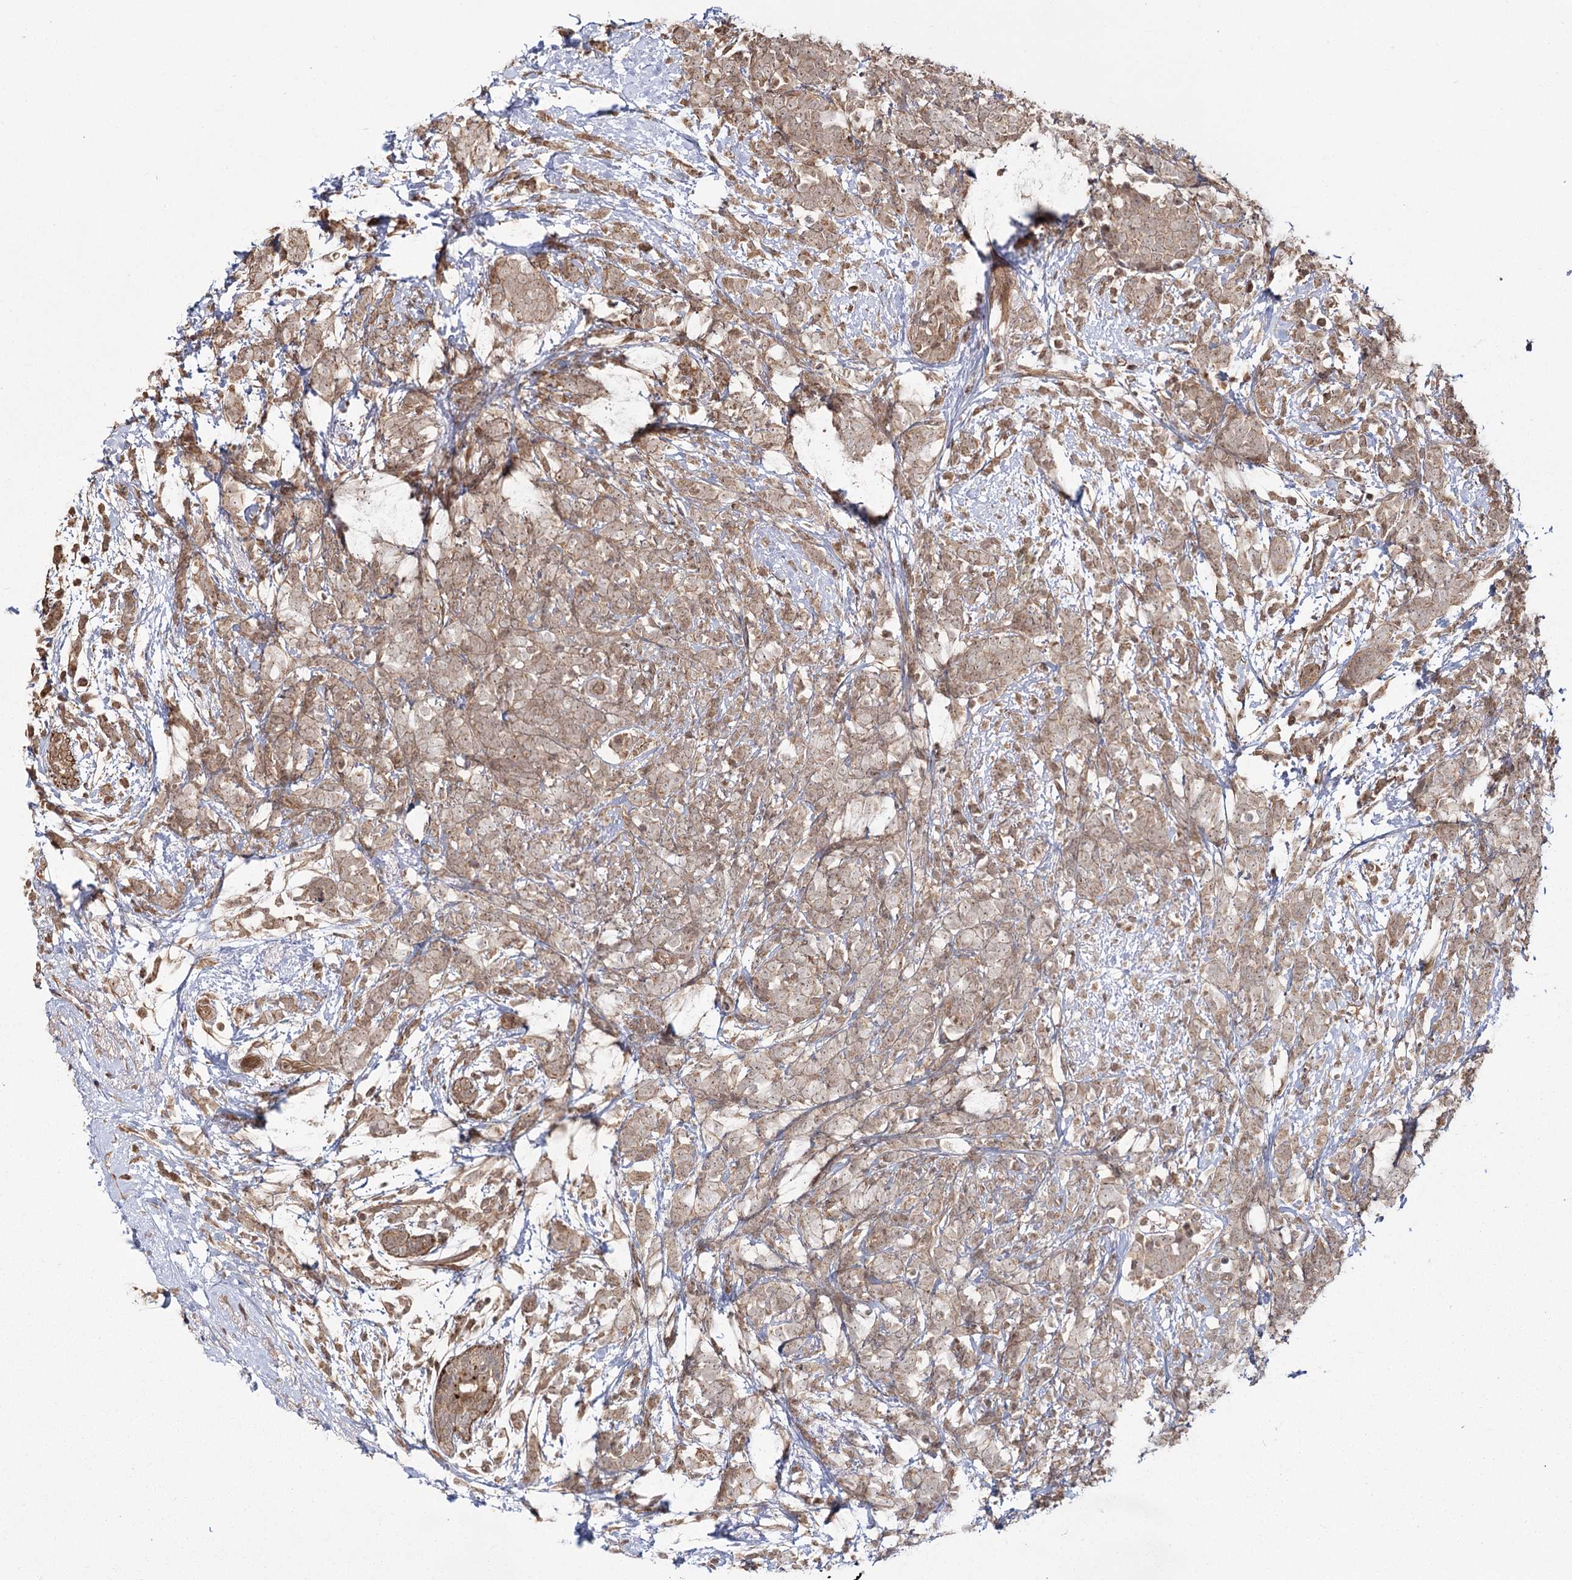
{"staining": {"intensity": "moderate", "quantity": ">75%", "location": "cytoplasmic/membranous,nuclear"}, "tissue": "breast cancer", "cell_type": "Tumor cells", "image_type": "cancer", "snomed": [{"axis": "morphology", "description": "Lobular carcinoma"}, {"axis": "topography", "description": "Breast"}], "caption": "IHC histopathology image of neoplastic tissue: human breast cancer stained using IHC displays medium levels of moderate protein expression localized specifically in the cytoplasmic/membranous and nuclear of tumor cells, appearing as a cytoplasmic/membranous and nuclear brown color.", "gene": "R3HDM2", "patient": {"sex": "female", "age": 58}}